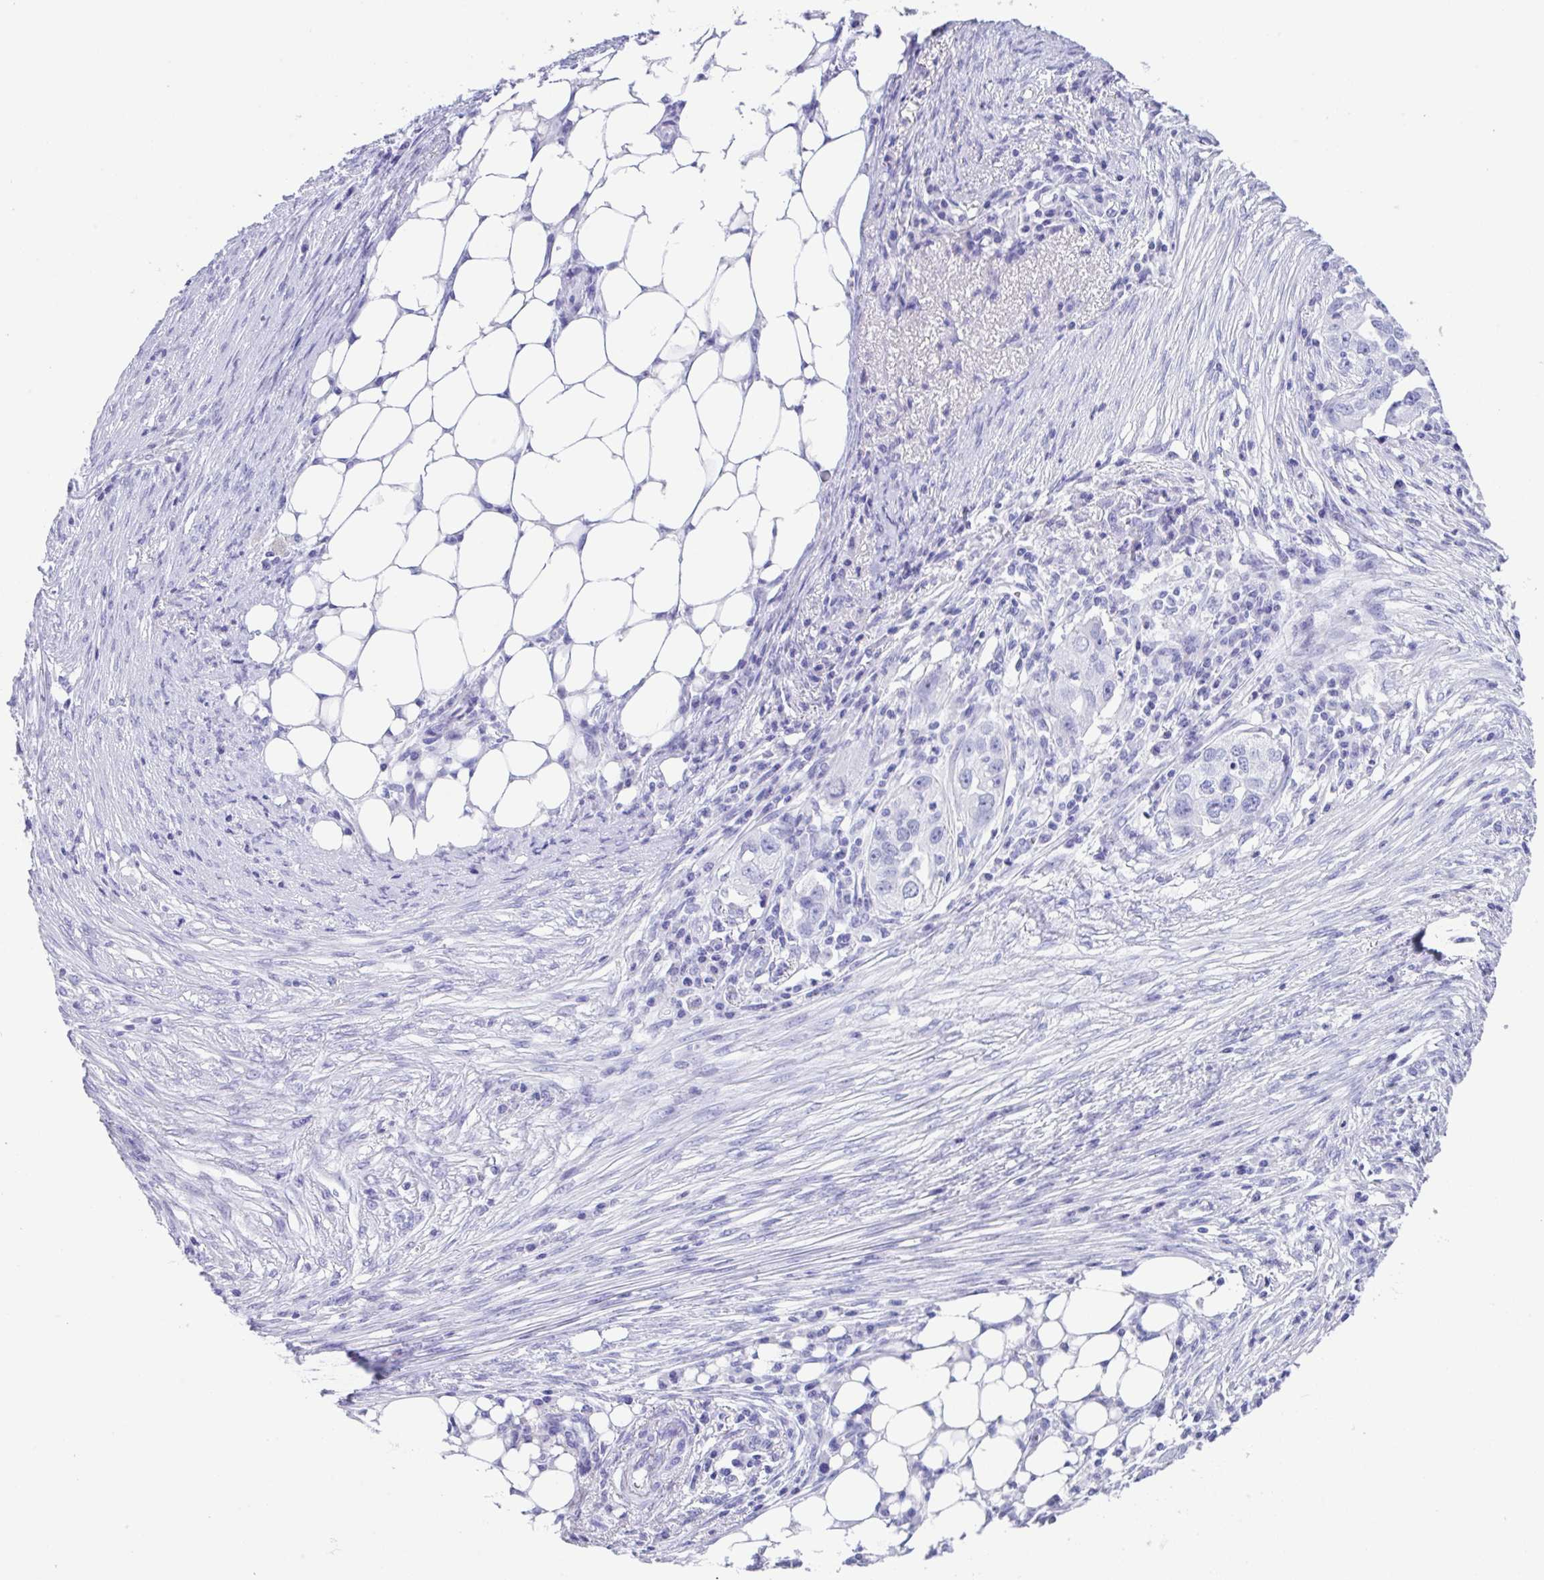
{"staining": {"intensity": "negative", "quantity": "none", "location": "none"}, "tissue": "ovarian cancer", "cell_type": "Tumor cells", "image_type": "cancer", "snomed": [{"axis": "morphology", "description": "Carcinoma, endometroid"}, {"axis": "morphology", "description": "Cystadenocarcinoma, serous, NOS"}, {"axis": "topography", "description": "Ovary"}], "caption": "High power microscopy histopathology image of an immunohistochemistry (IHC) photomicrograph of serous cystadenocarcinoma (ovarian), revealing no significant positivity in tumor cells.", "gene": "CPA1", "patient": {"sex": "female", "age": 45}}